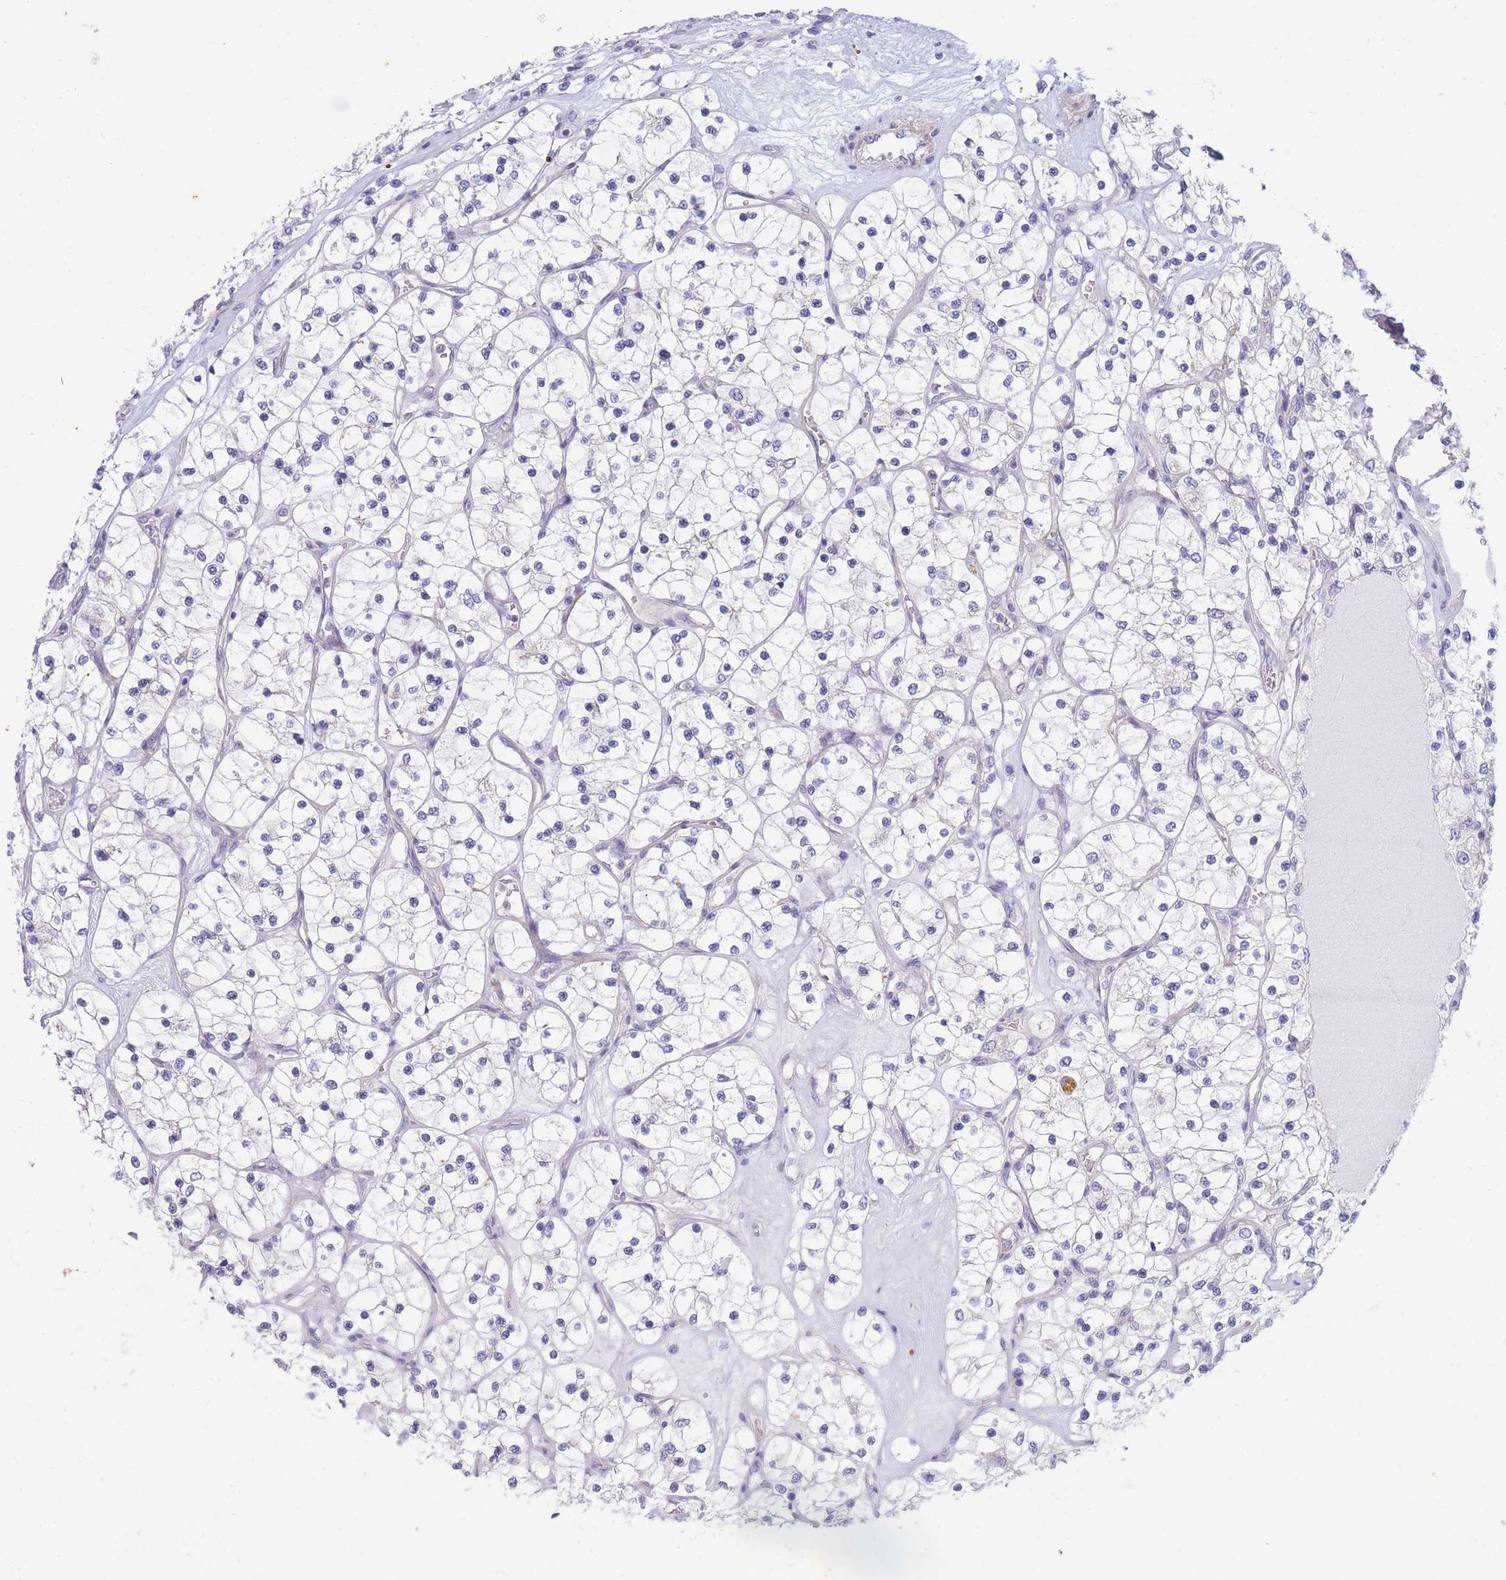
{"staining": {"intensity": "negative", "quantity": "none", "location": "none"}, "tissue": "renal cancer", "cell_type": "Tumor cells", "image_type": "cancer", "snomed": [{"axis": "morphology", "description": "Adenocarcinoma, NOS"}, {"axis": "topography", "description": "Kidney"}], "caption": "Immunohistochemistry of adenocarcinoma (renal) demonstrates no positivity in tumor cells. Brightfield microscopy of immunohistochemistry stained with DAB (brown) and hematoxylin (blue), captured at high magnification.", "gene": "SUGT1", "patient": {"sex": "female", "age": 69}}